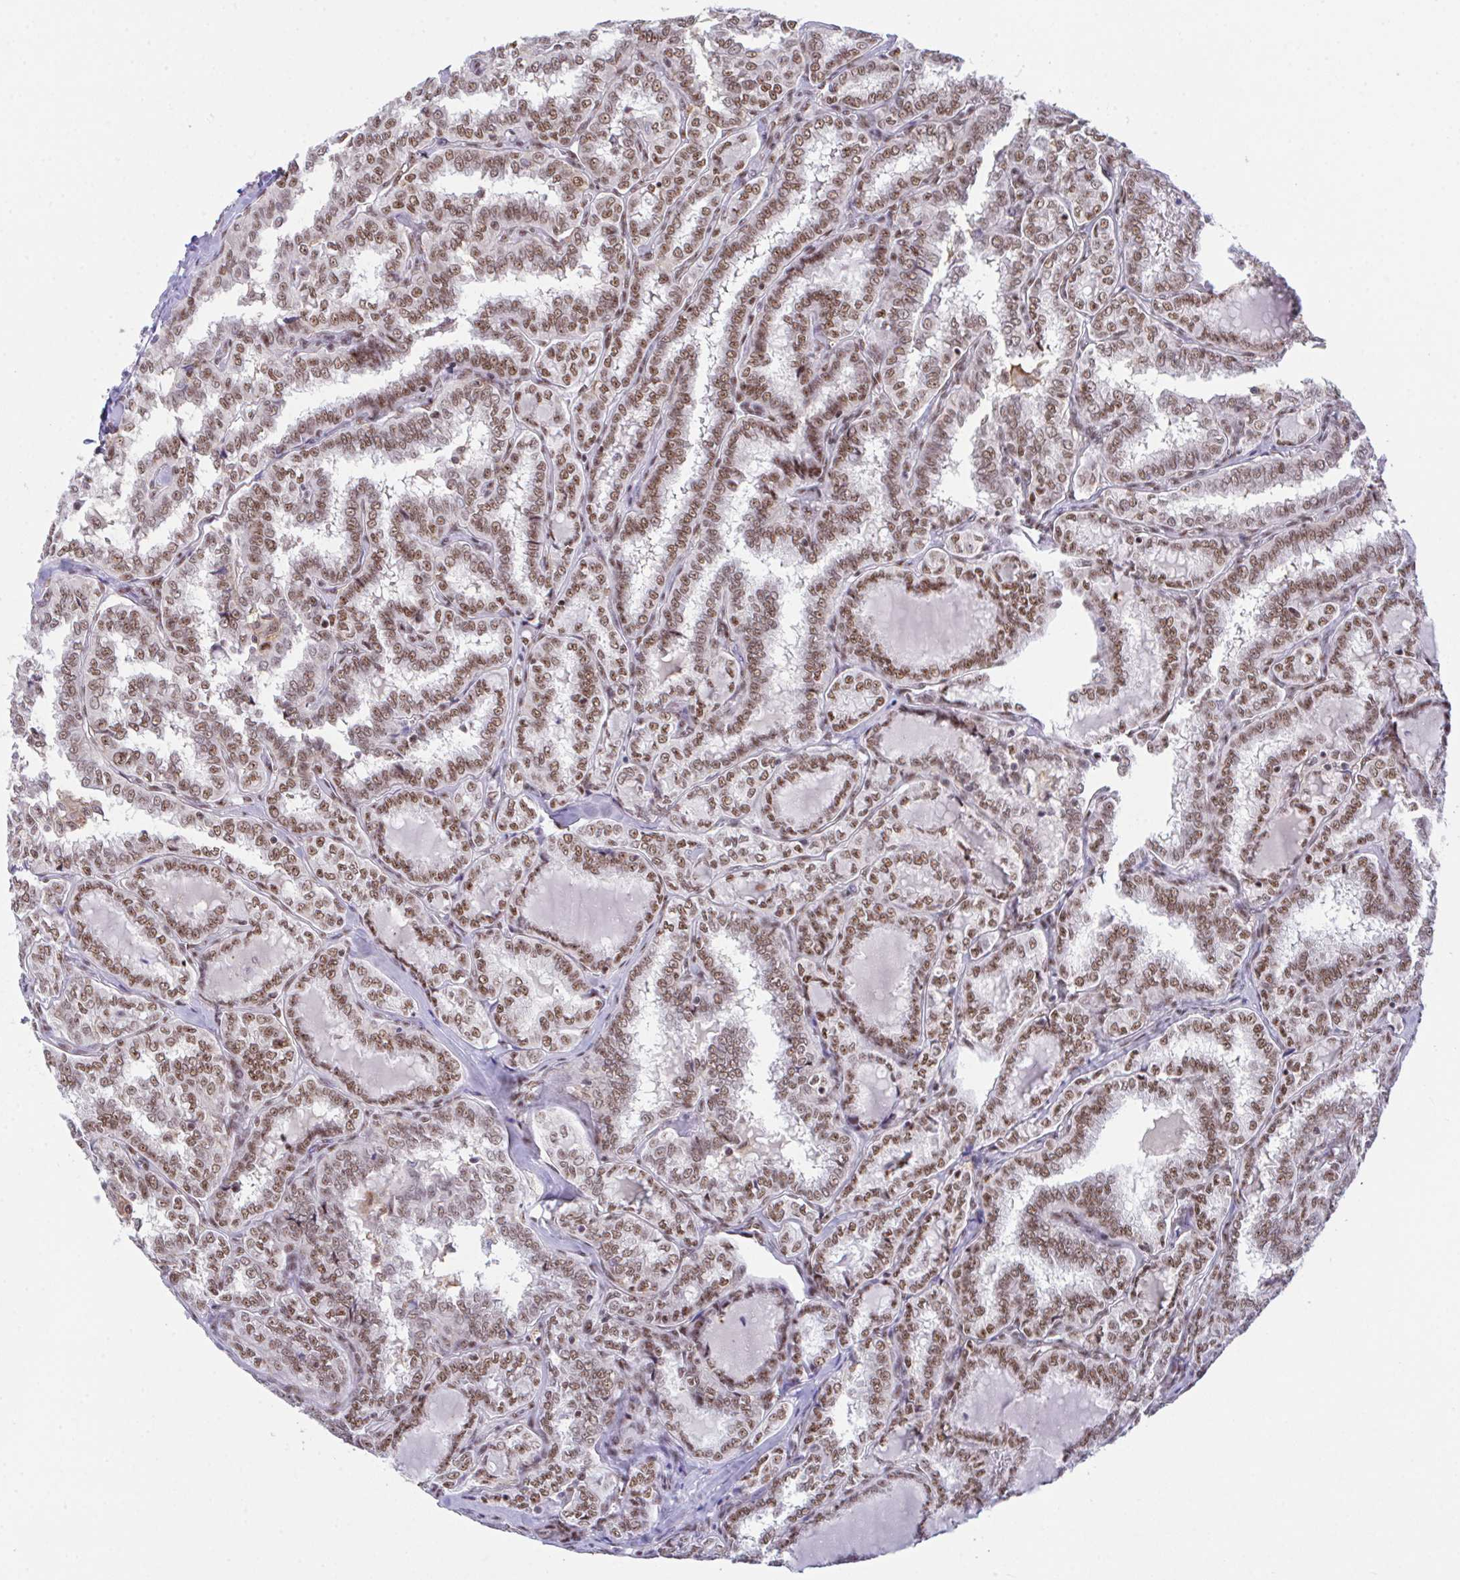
{"staining": {"intensity": "moderate", "quantity": ">75%", "location": "nuclear"}, "tissue": "thyroid cancer", "cell_type": "Tumor cells", "image_type": "cancer", "snomed": [{"axis": "morphology", "description": "Papillary adenocarcinoma, NOS"}, {"axis": "topography", "description": "Thyroid gland"}], "caption": "IHC (DAB) staining of human thyroid cancer exhibits moderate nuclear protein expression in about >75% of tumor cells. The protein is shown in brown color, while the nuclei are stained blue.", "gene": "OR6K3", "patient": {"sex": "female", "age": 30}}